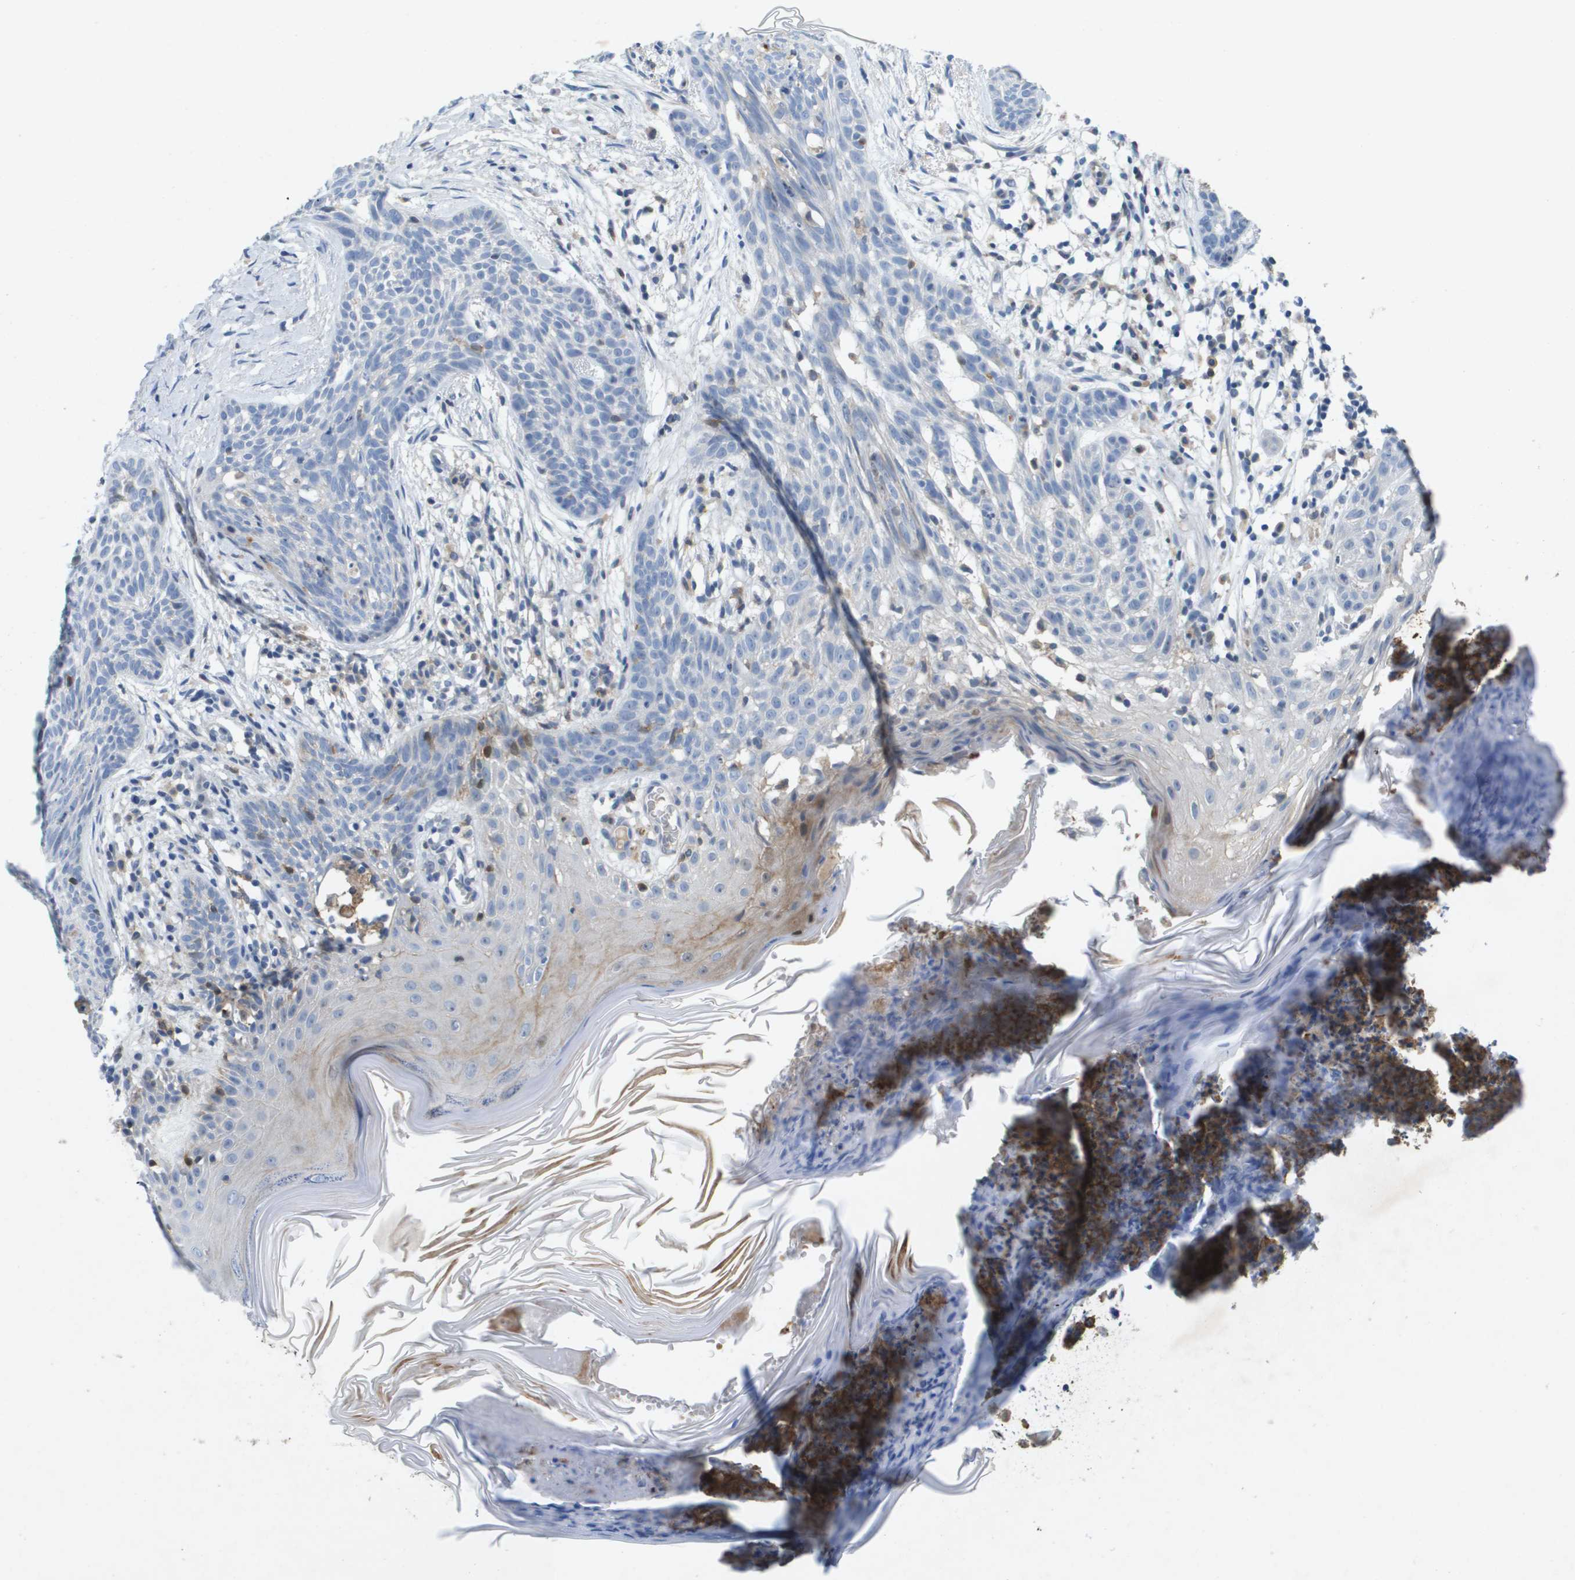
{"staining": {"intensity": "negative", "quantity": "none", "location": "none"}, "tissue": "skin cancer", "cell_type": "Tumor cells", "image_type": "cancer", "snomed": [{"axis": "morphology", "description": "Basal cell carcinoma"}, {"axis": "topography", "description": "Skin"}], "caption": "Micrograph shows no significant protein positivity in tumor cells of skin cancer. (Stains: DAB (3,3'-diaminobenzidine) immunohistochemistry with hematoxylin counter stain, Microscopy: brightfield microscopy at high magnification).", "gene": "LIPG", "patient": {"sex": "female", "age": 59}}